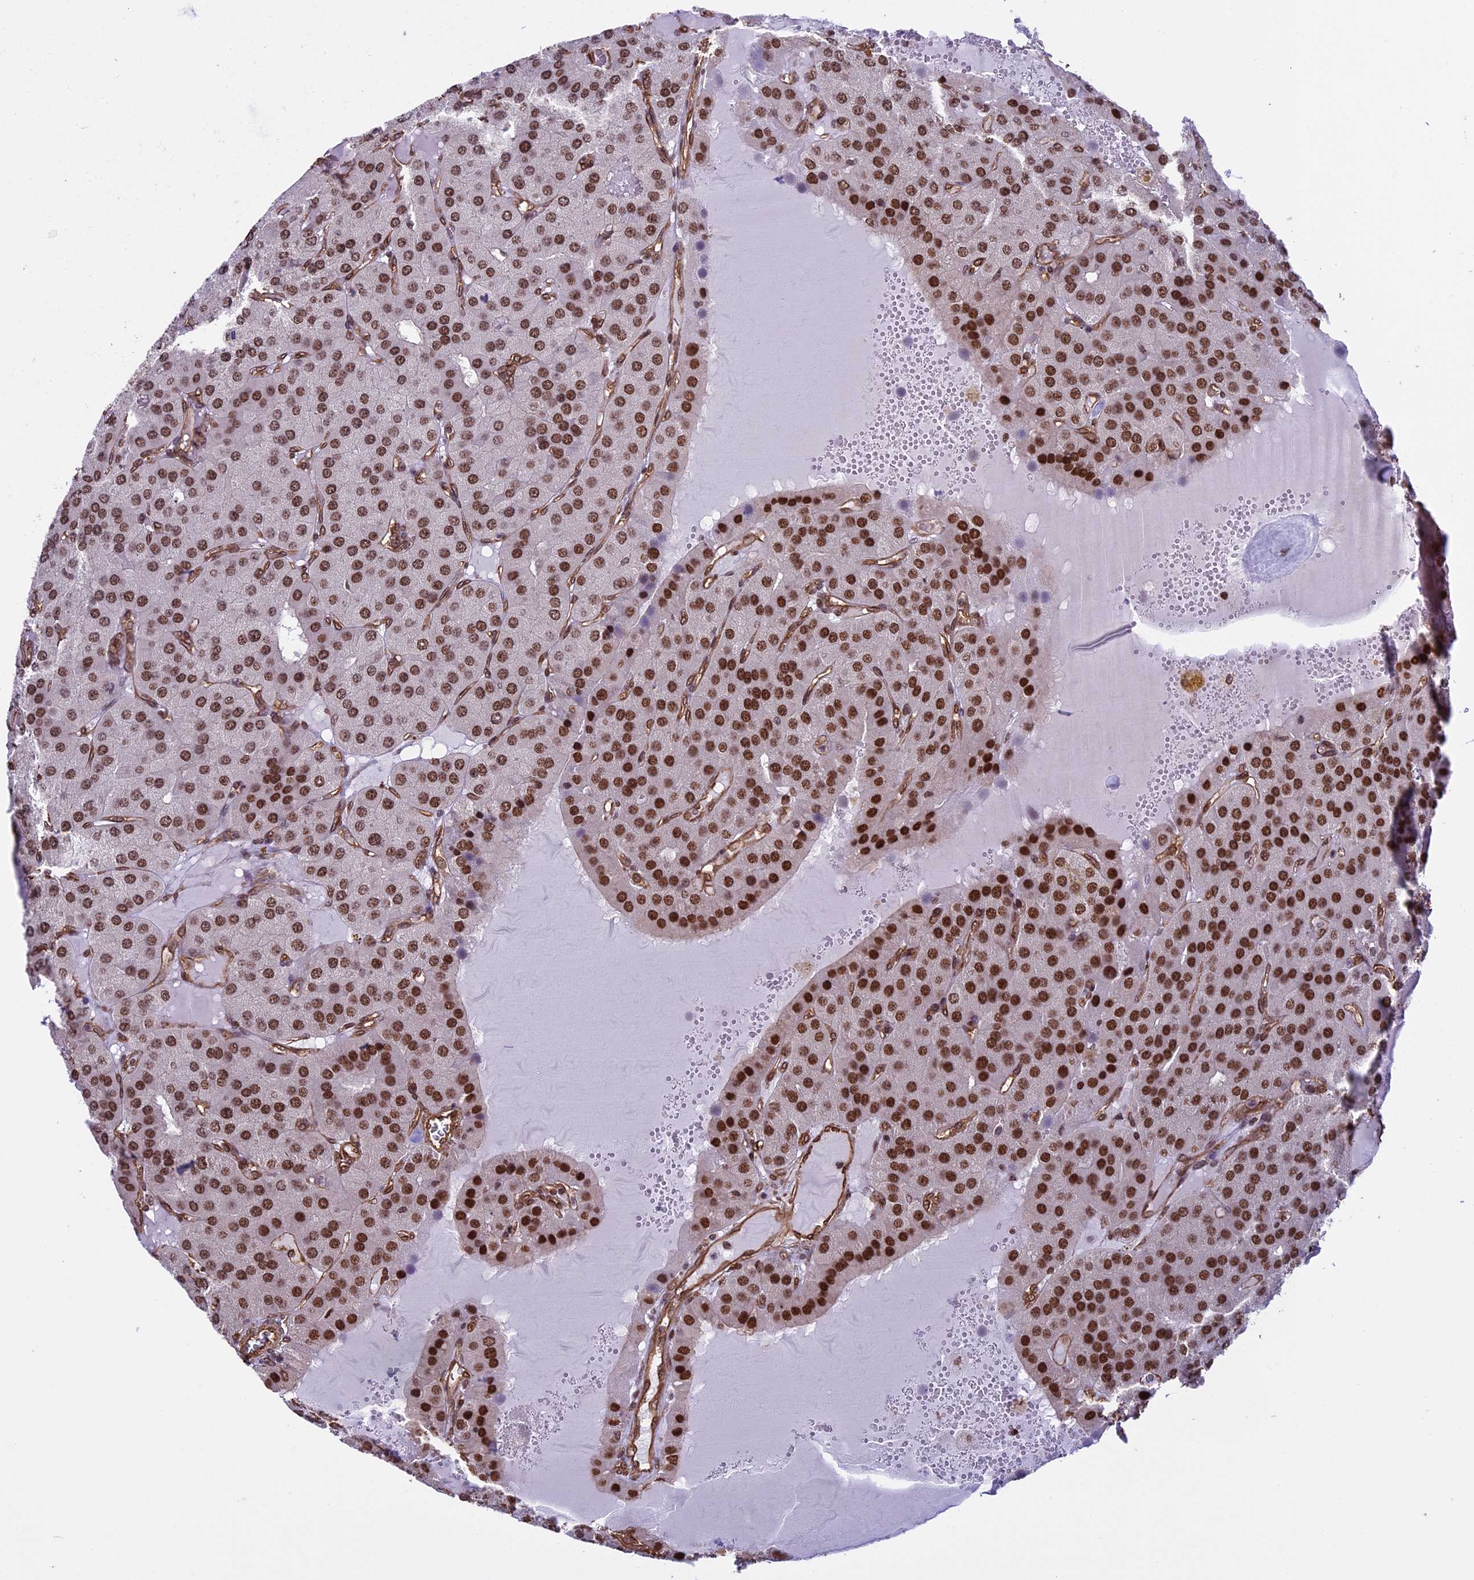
{"staining": {"intensity": "strong", "quantity": ">75%", "location": "nuclear"}, "tissue": "parathyroid gland", "cell_type": "Glandular cells", "image_type": "normal", "snomed": [{"axis": "morphology", "description": "Normal tissue, NOS"}, {"axis": "morphology", "description": "Adenoma, NOS"}, {"axis": "topography", "description": "Parathyroid gland"}], "caption": "Human parathyroid gland stained with a brown dye shows strong nuclear positive expression in about >75% of glandular cells.", "gene": "MPHOSPH8", "patient": {"sex": "female", "age": 86}}